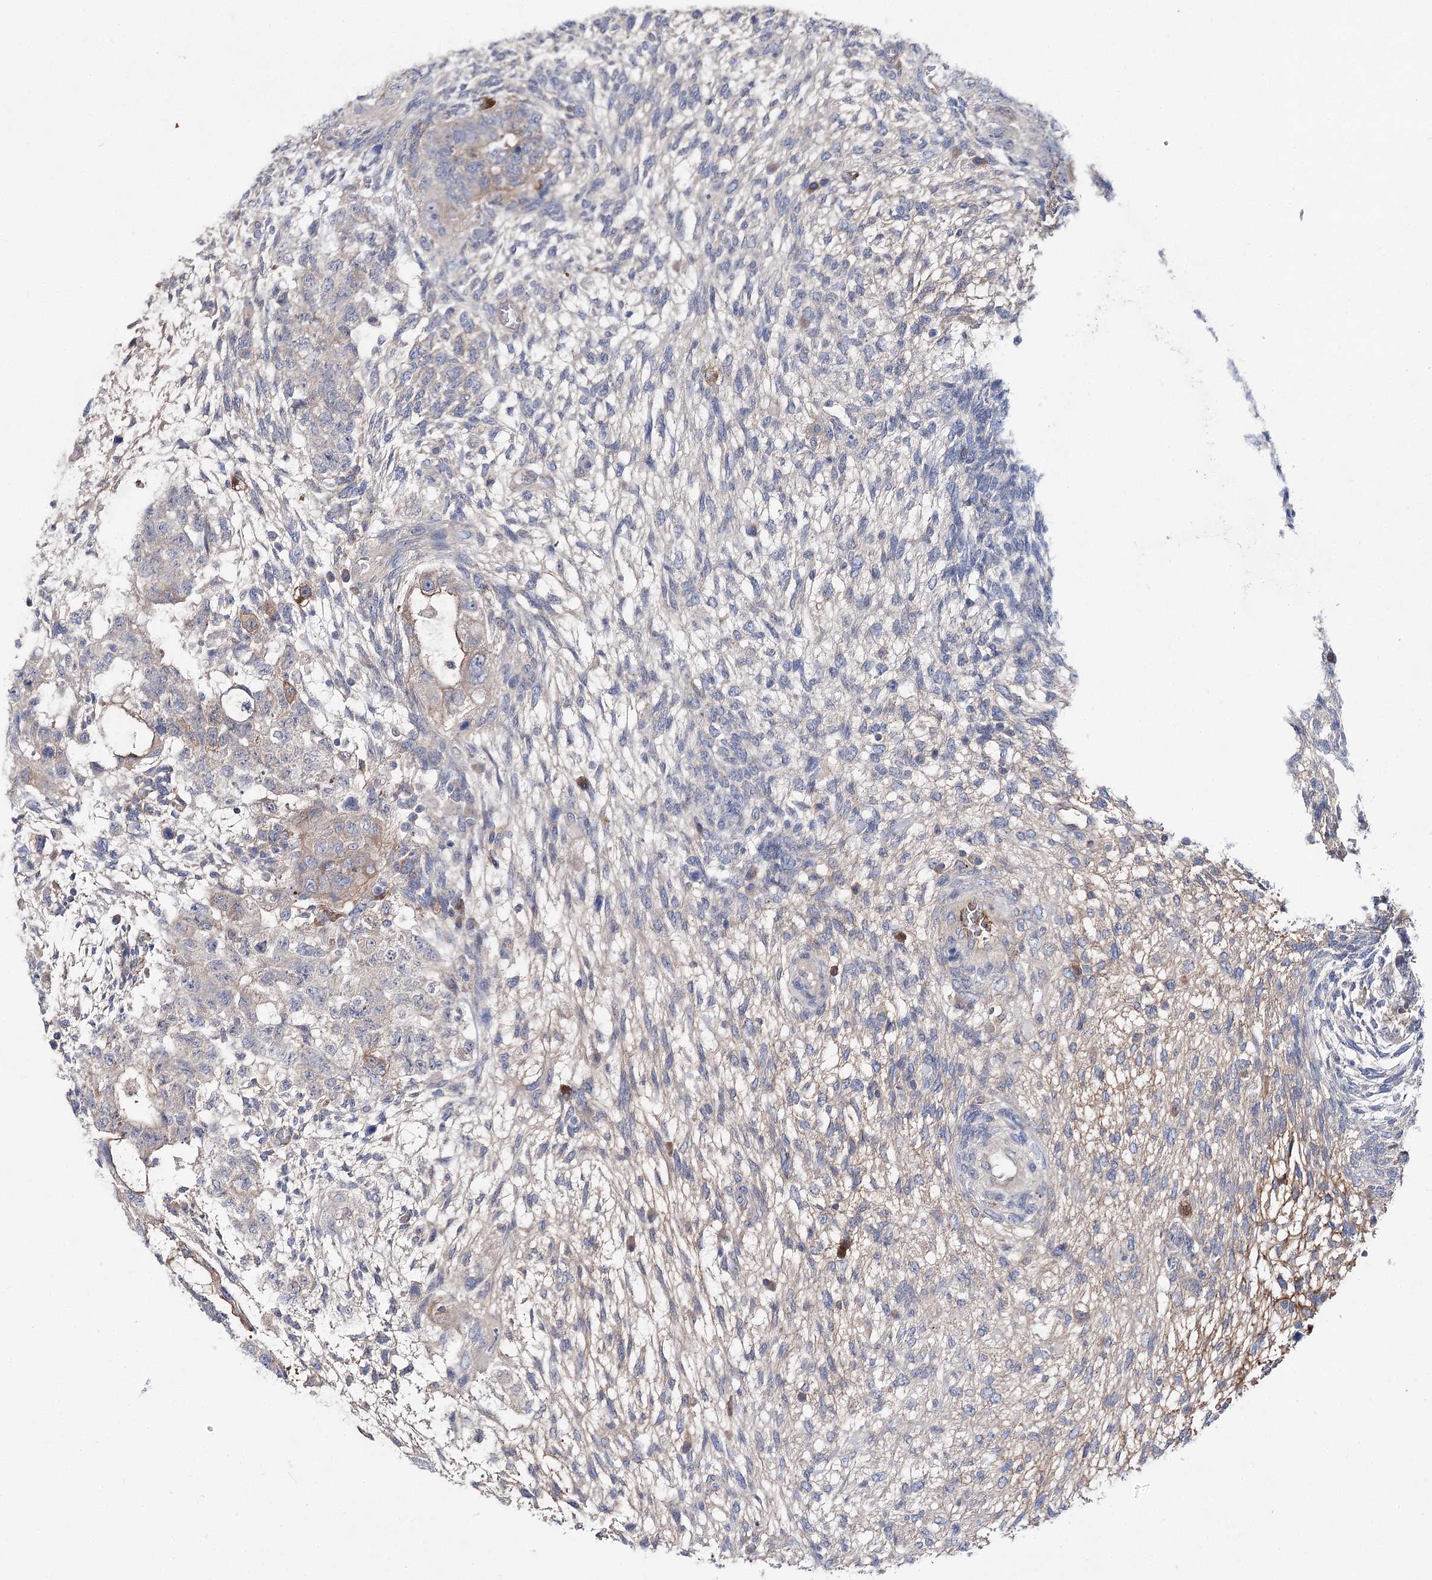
{"staining": {"intensity": "negative", "quantity": "none", "location": "none"}, "tissue": "testis cancer", "cell_type": "Tumor cells", "image_type": "cancer", "snomed": [{"axis": "morphology", "description": "Normal tissue, NOS"}, {"axis": "morphology", "description": "Carcinoma, Embryonal, NOS"}, {"axis": "topography", "description": "Testis"}], "caption": "DAB immunohistochemical staining of human testis cancer (embryonal carcinoma) reveals no significant staining in tumor cells.", "gene": "LRRC14B", "patient": {"sex": "male", "age": 36}}